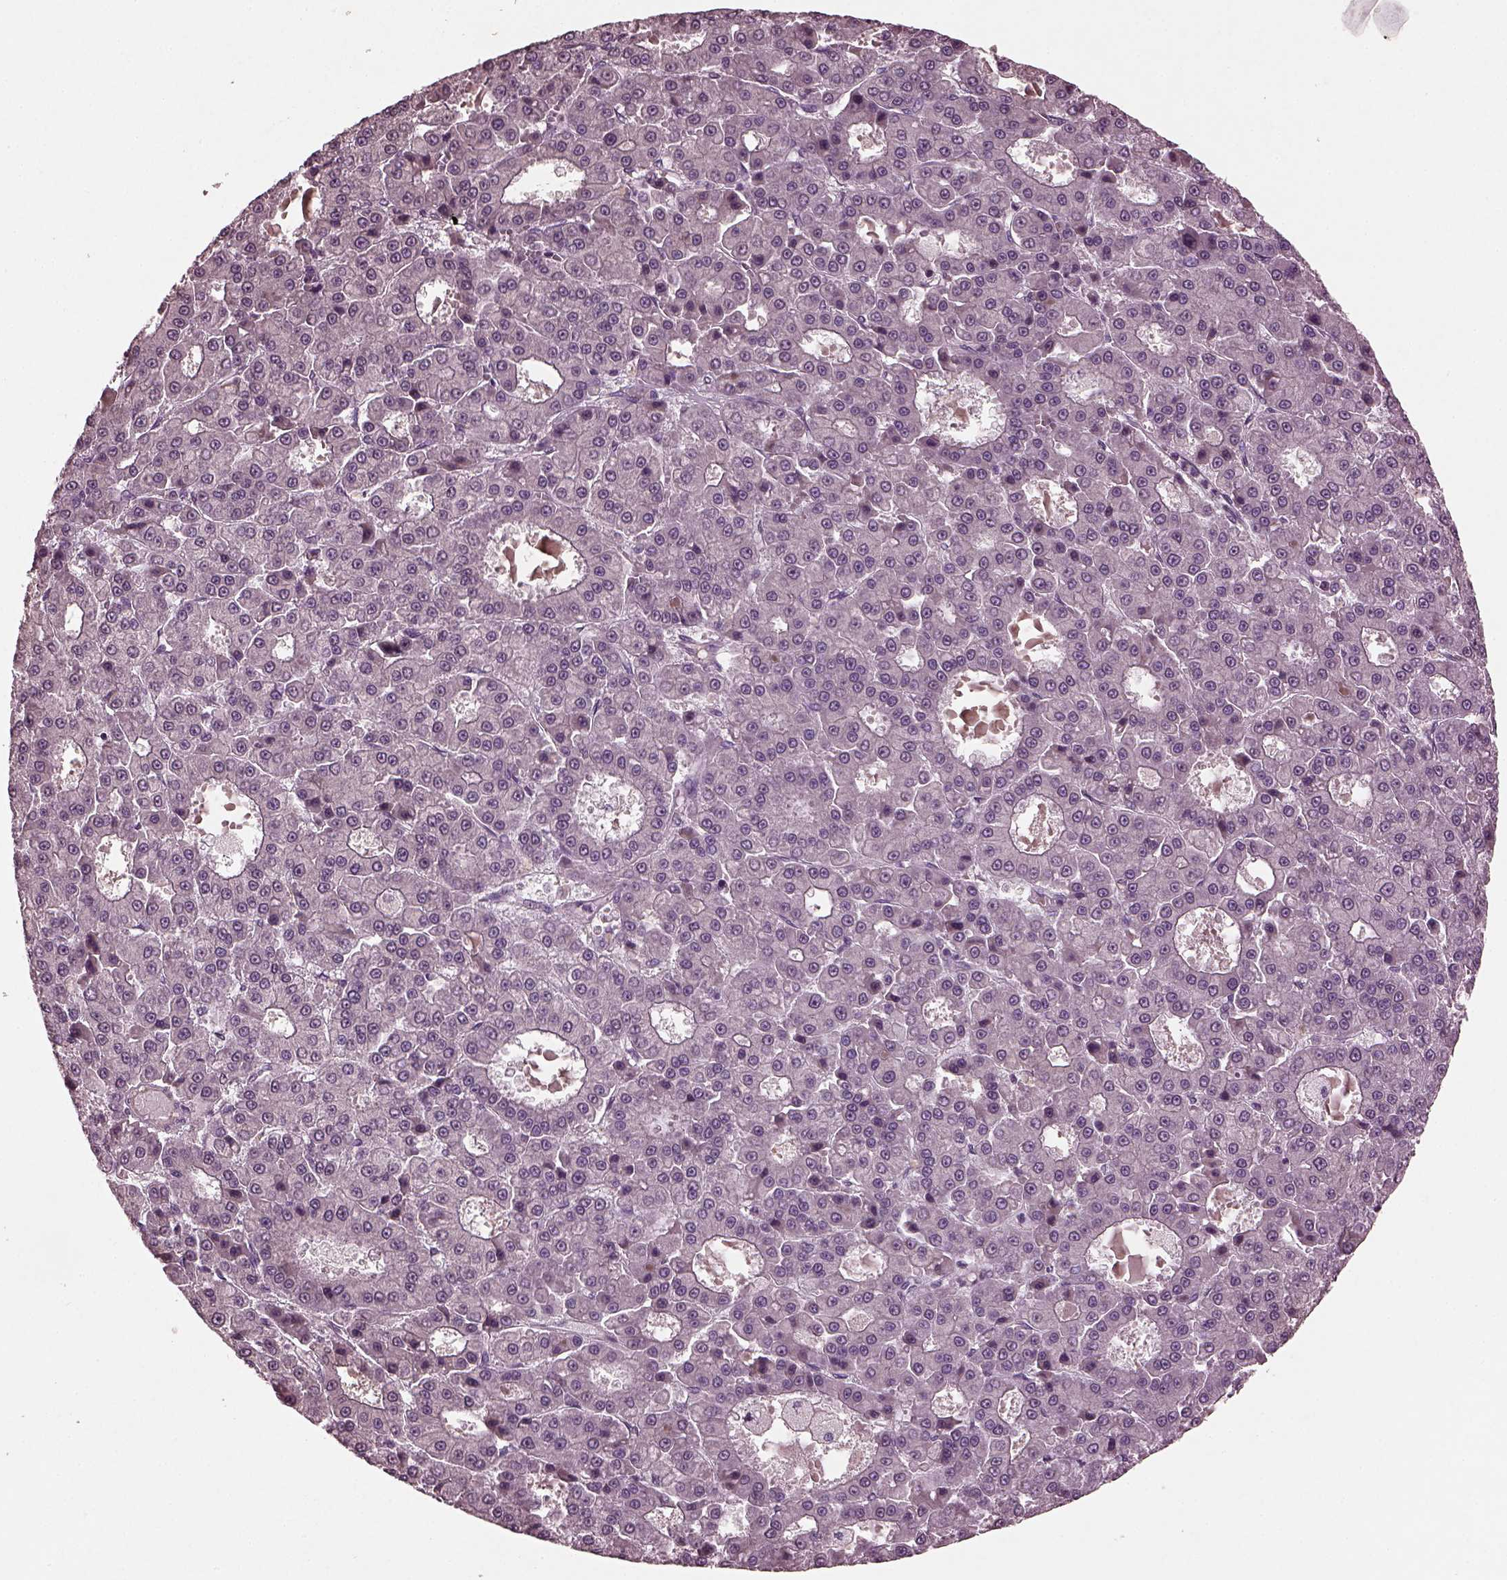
{"staining": {"intensity": "negative", "quantity": "none", "location": "none"}, "tissue": "liver cancer", "cell_type": "Tumor cells", "image_type": "cancer", "snomed": [{"axis": "morphology", "description": "Carcinoma, Hepatocellular, NOS"}, {"axis": "topography", "description": "Liver"}], "caption": "Immunohistochemistry (IHC) of human liver cancer exhibits no expression in tumor cells. (IHC, brightfield microscopy, high magnification).", "gene": "IL18RAP", "patient": {"sex": "male", "age": 70}}